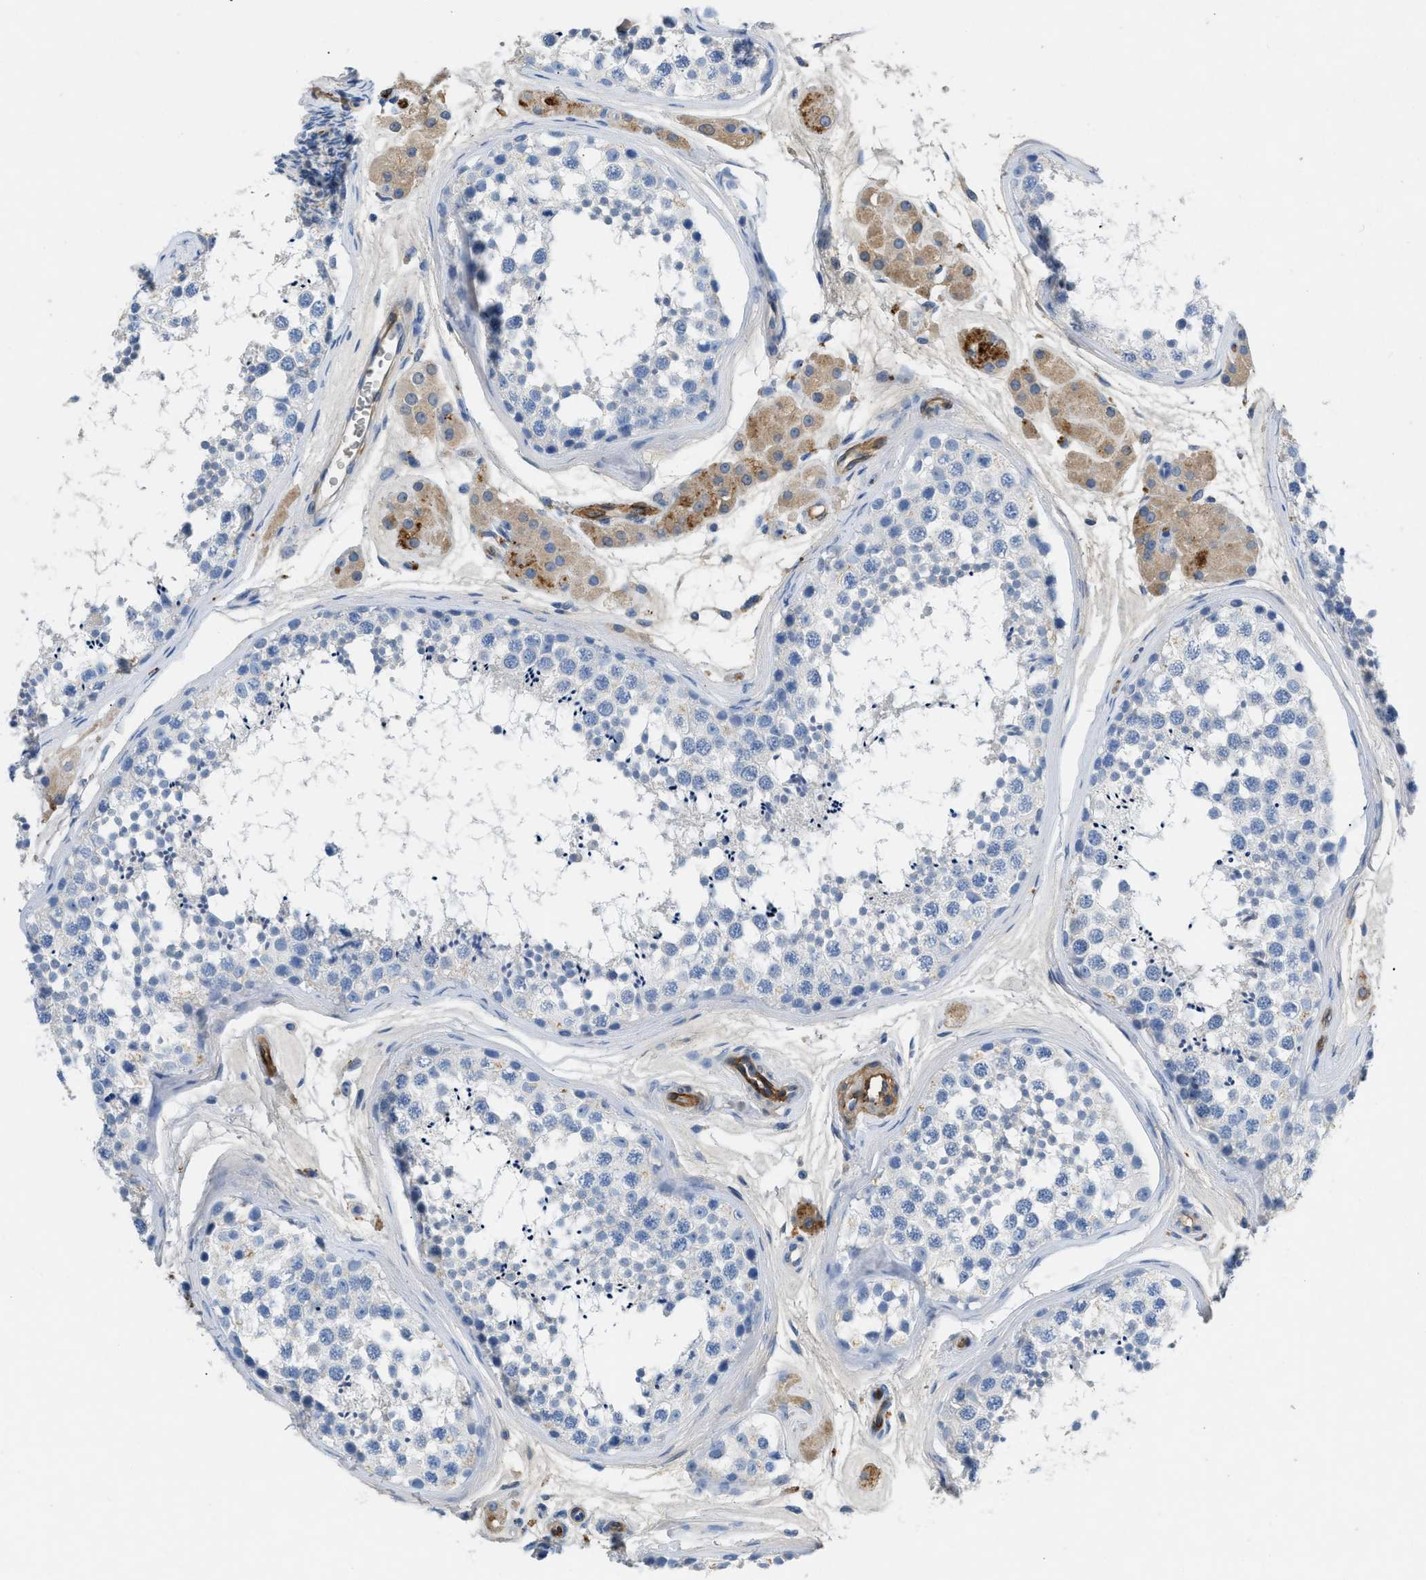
{"staining": {"intensity": "negative", "quantity": "none", "location": "none"}, "tissue": "testis", "cell_type": "Cells in seminiferous ducts", "image_type": "normal", "snomed": [{"axis": "morphology", "description": "Normal tissue, NOS"}, {"axis": "topography", "description": "Testis"}], "caption": "Immunohistochemical staining of normal human testis shows no significant staining in cells in seminiferous ducts.", "gene": "SPEG", "patient": {"sex": "male", "age": 56}}